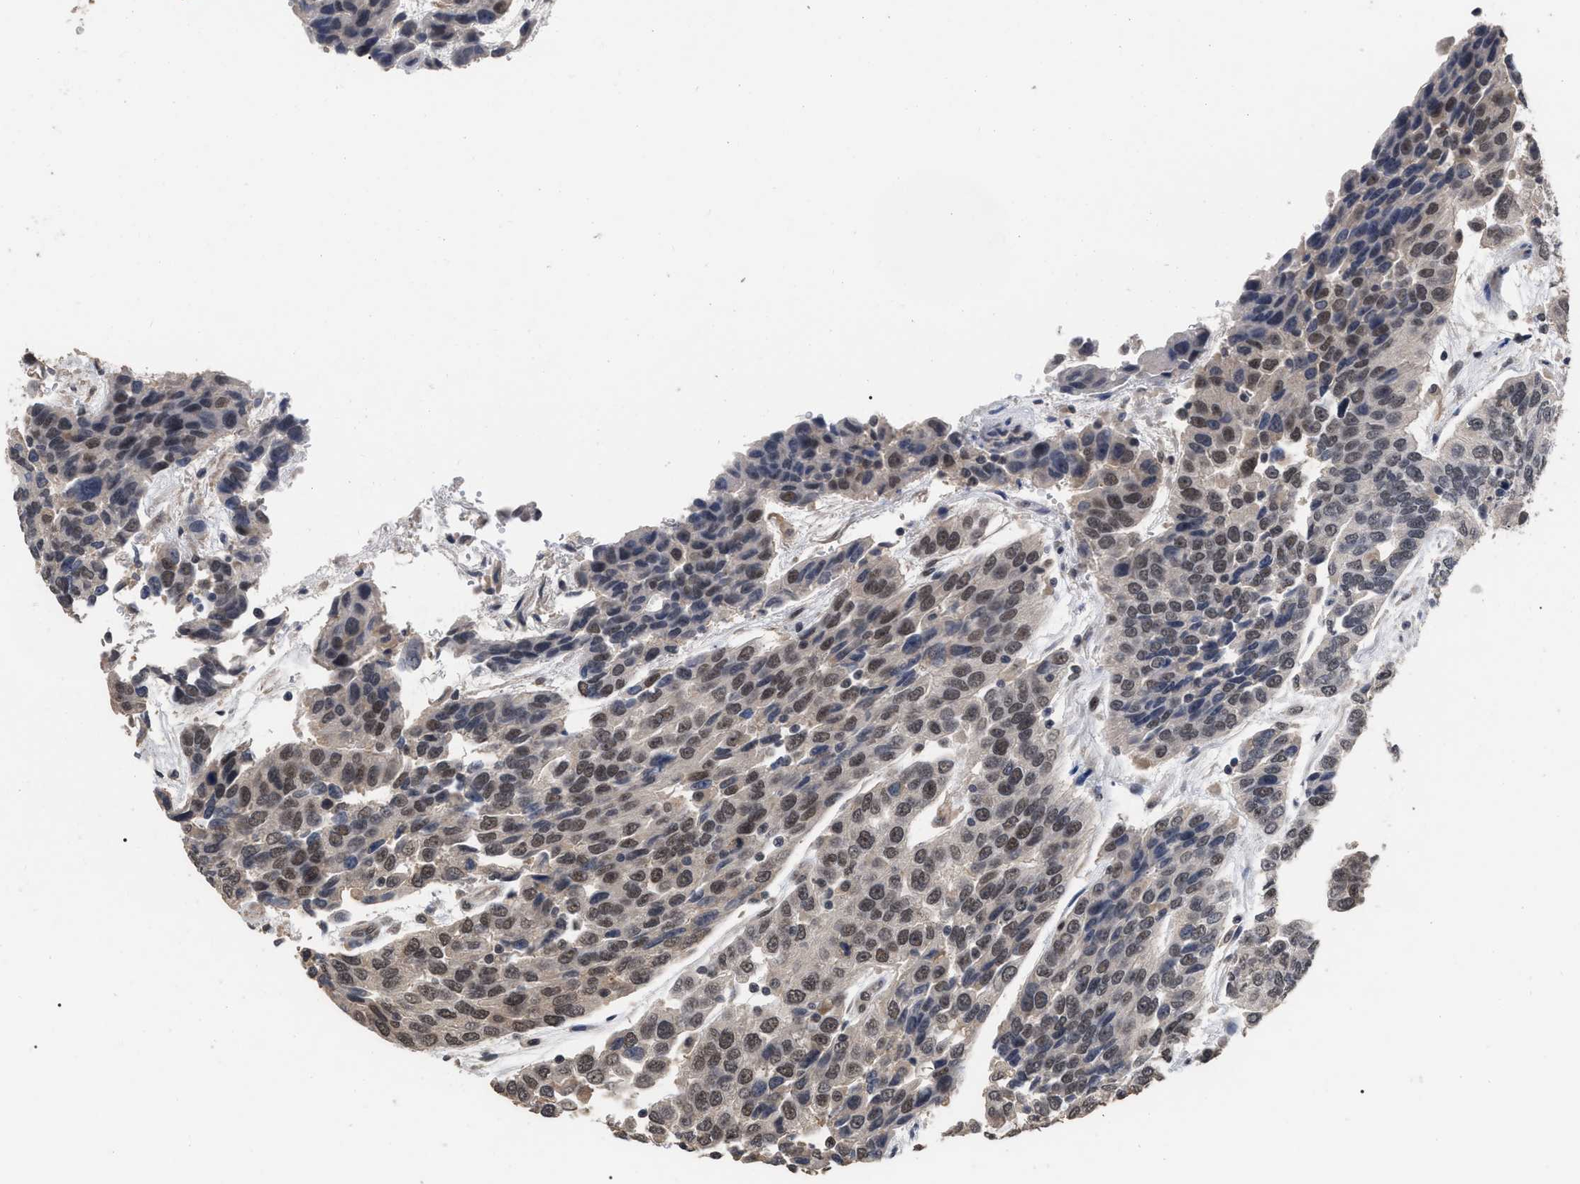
{"staining": {"intensity": "moderate", "quantity": ">75%", "location": "nuclear"}, "tissue": "urothelial cancer", "cell_type": "Tumor cells", "image_type": "cancer", "snomed": [{"axis": "morphology", "description": "Urothelial carcinoma, High grade"}, {"axis": "topography", "description": "Urinary bladder"}], "caption": "Tumor cells display moderate nuclear expression in approximately >75% of cells in urothelial carcinoma (high-grade).", "gene": "JAZF1", "patient": {"sex": "female", "age": 80}}